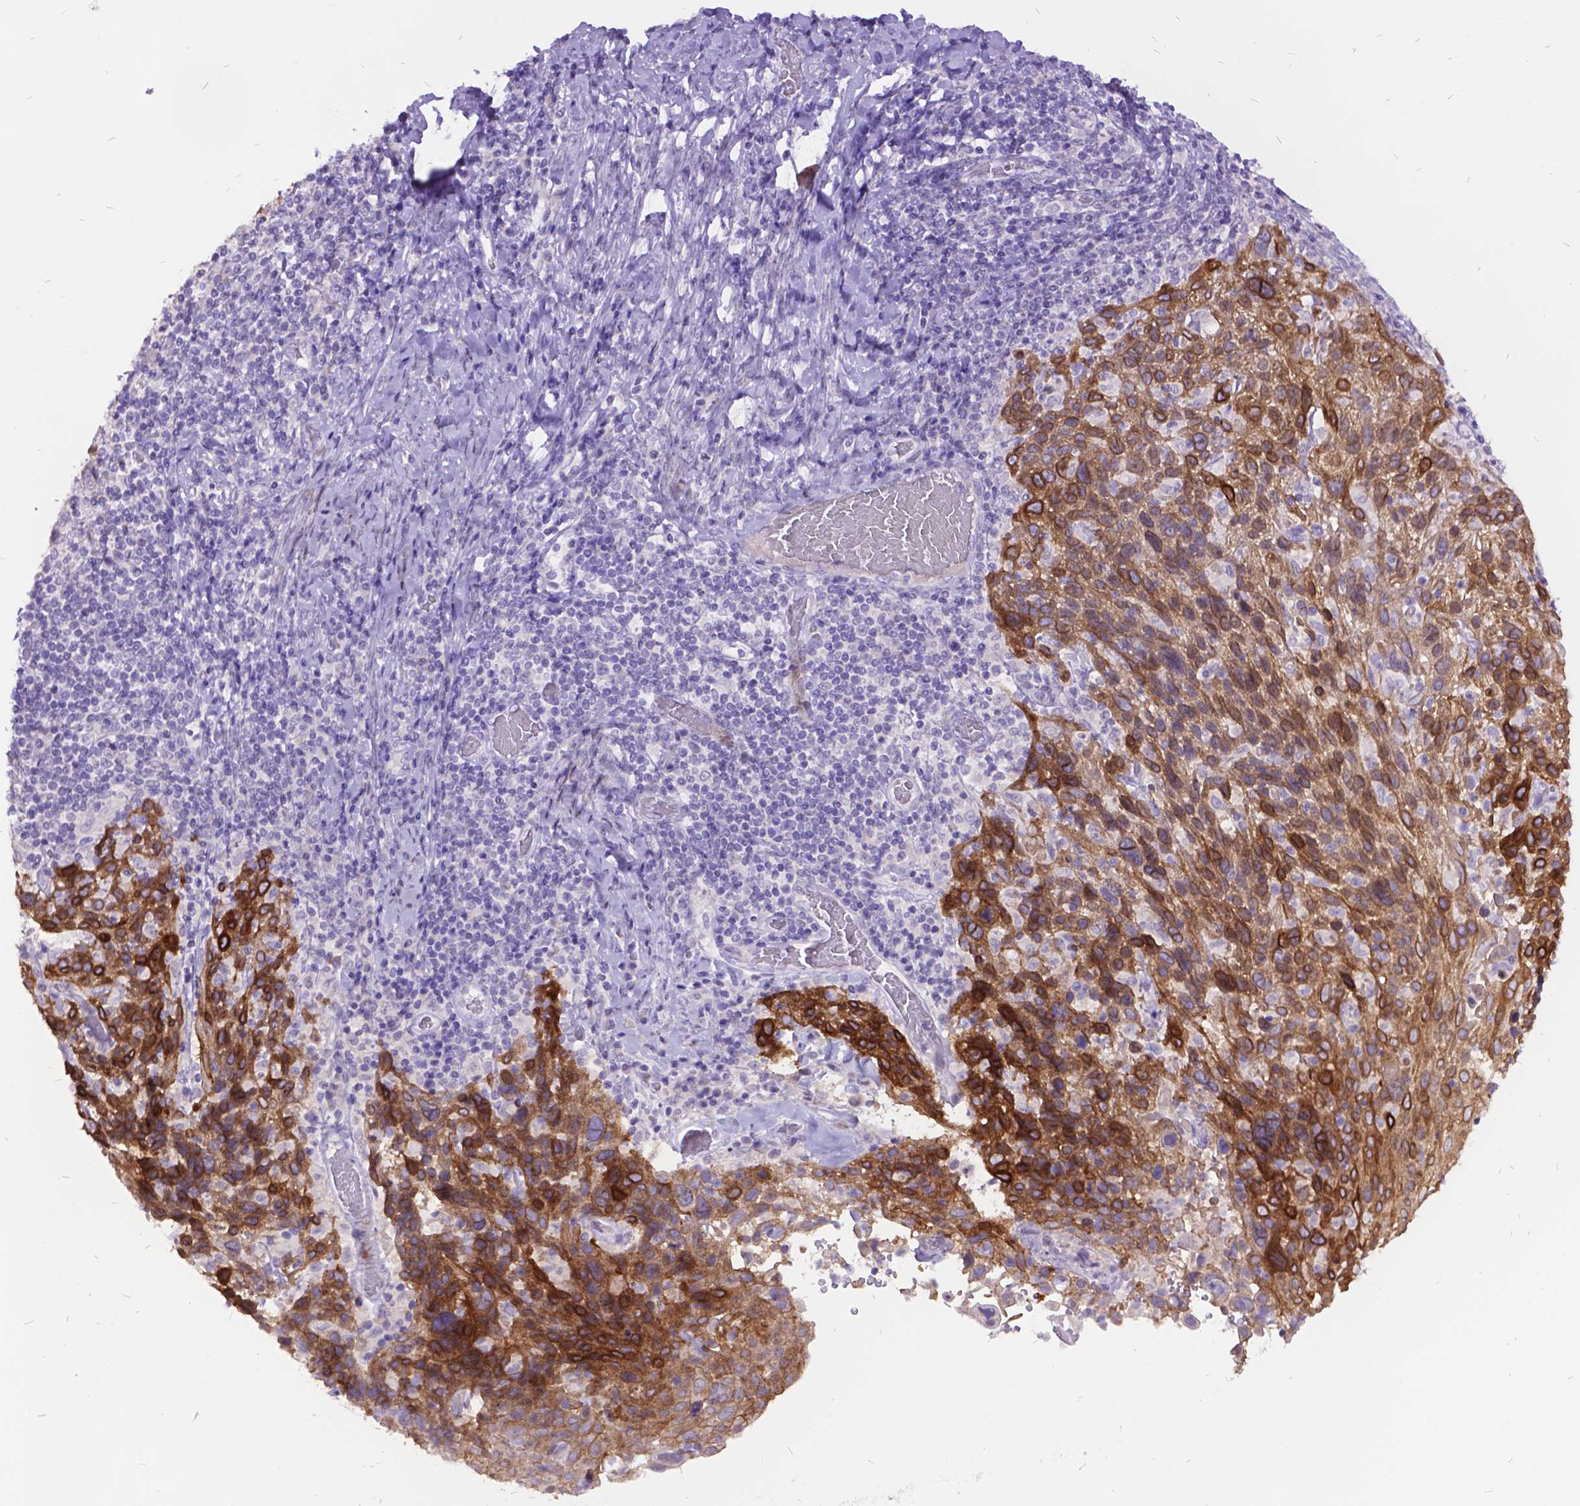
{"staining": {"intensity": "moderate", "quantity": ">75%", "location": "cytoplasmic/membranous"}, "tissue": "cervical cancer", "cell_type": "Tumor cells", "image_type": "cancer", "snomed": [{"axis": "morphology", "description": "Squamous cell carcinoma, NOS"}, {"axis": "topography", "description": "Cervix"}], "caption": "Brown immunohistochemical staining in cervical cancer (squamous cell carcinoma) reveals moderate cytoplasmic/membranous positivity in about >75% of tumor cells.", "gene": "ITGB6", "patient": {"sex": "female", "age": 61}}